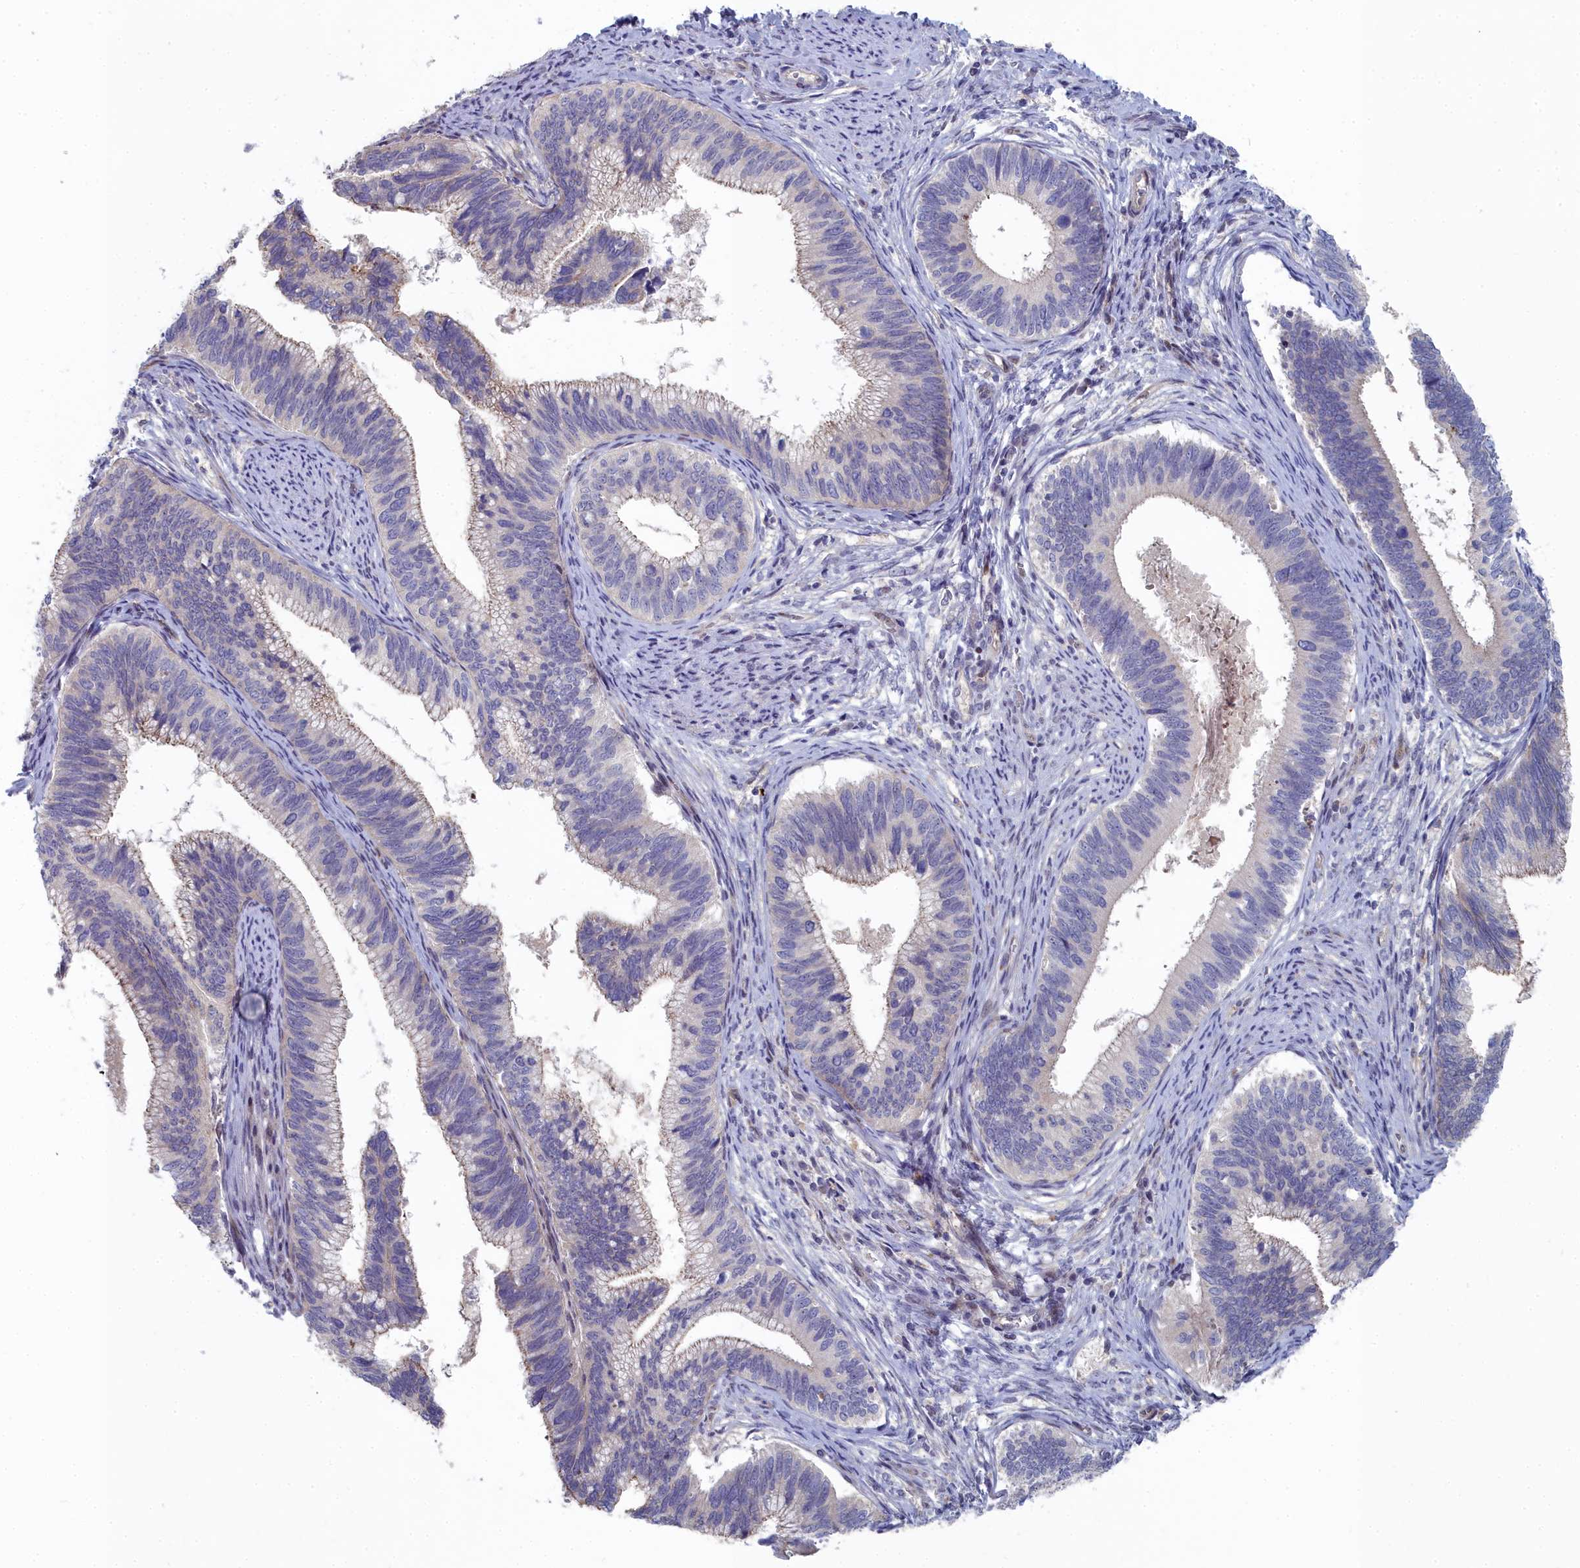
{"staining": {"intensity": "negative", "quantity": "none", "location": "none"}, "tissue": "cervical cancer", "cell_type": "Tumor cells", "image_type": "cancer", "snomed": [{"axis": "morphology", "description": "Adenocarcinoma, NOS"}, {"axis": "topography", "description": "Cervix"}], "caption": "The immunohistochemistry image has no significant staining in tumor cells of cervical cancer (adenocarcinoma) tissue.", "gene": "RPS27A", "patient": {"sex": "female", "age": 42}}